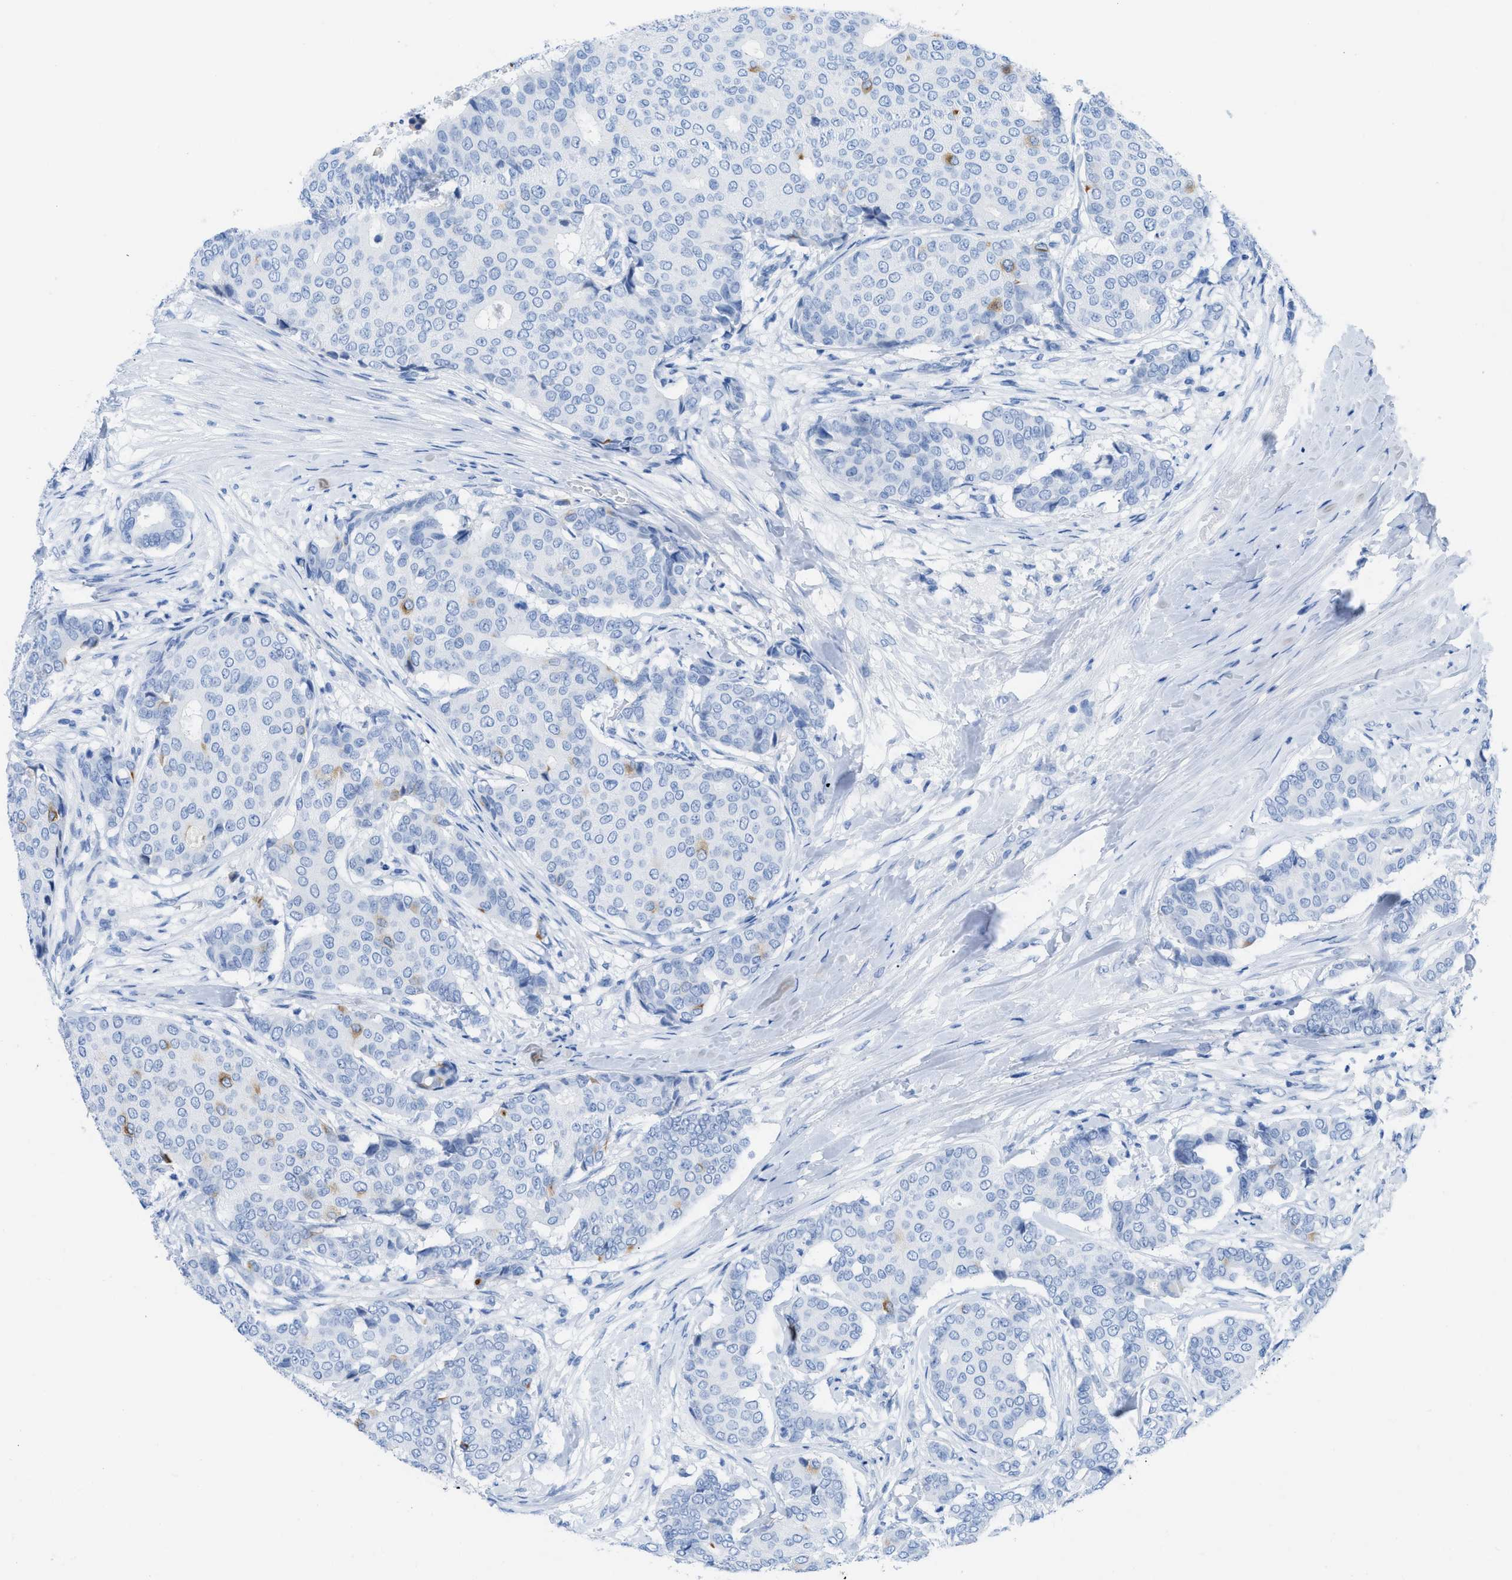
{"staining": {"intensity": "negative", "quantity": "none", "location": "none"}, "tissue": "breast cancer", "cell_type": "Tumor cells", "image_type": "cancer", "snomed": [{"axis": "morphology", "description": "Duct carcinoma"}, {"axis": "topography", "description": "Breast"}], "caption": "The histopathology image demonstrates no staining of tumor cells in breast invasive ductal carcinoma. (Stains: DAB immunohistochemistry (IHC) with hematoxylin counter stain, Microscopy: brightfield microscopy at high magnification).", "gene": "TCL1A", "patient": {"sex": "female", "age": 75}}